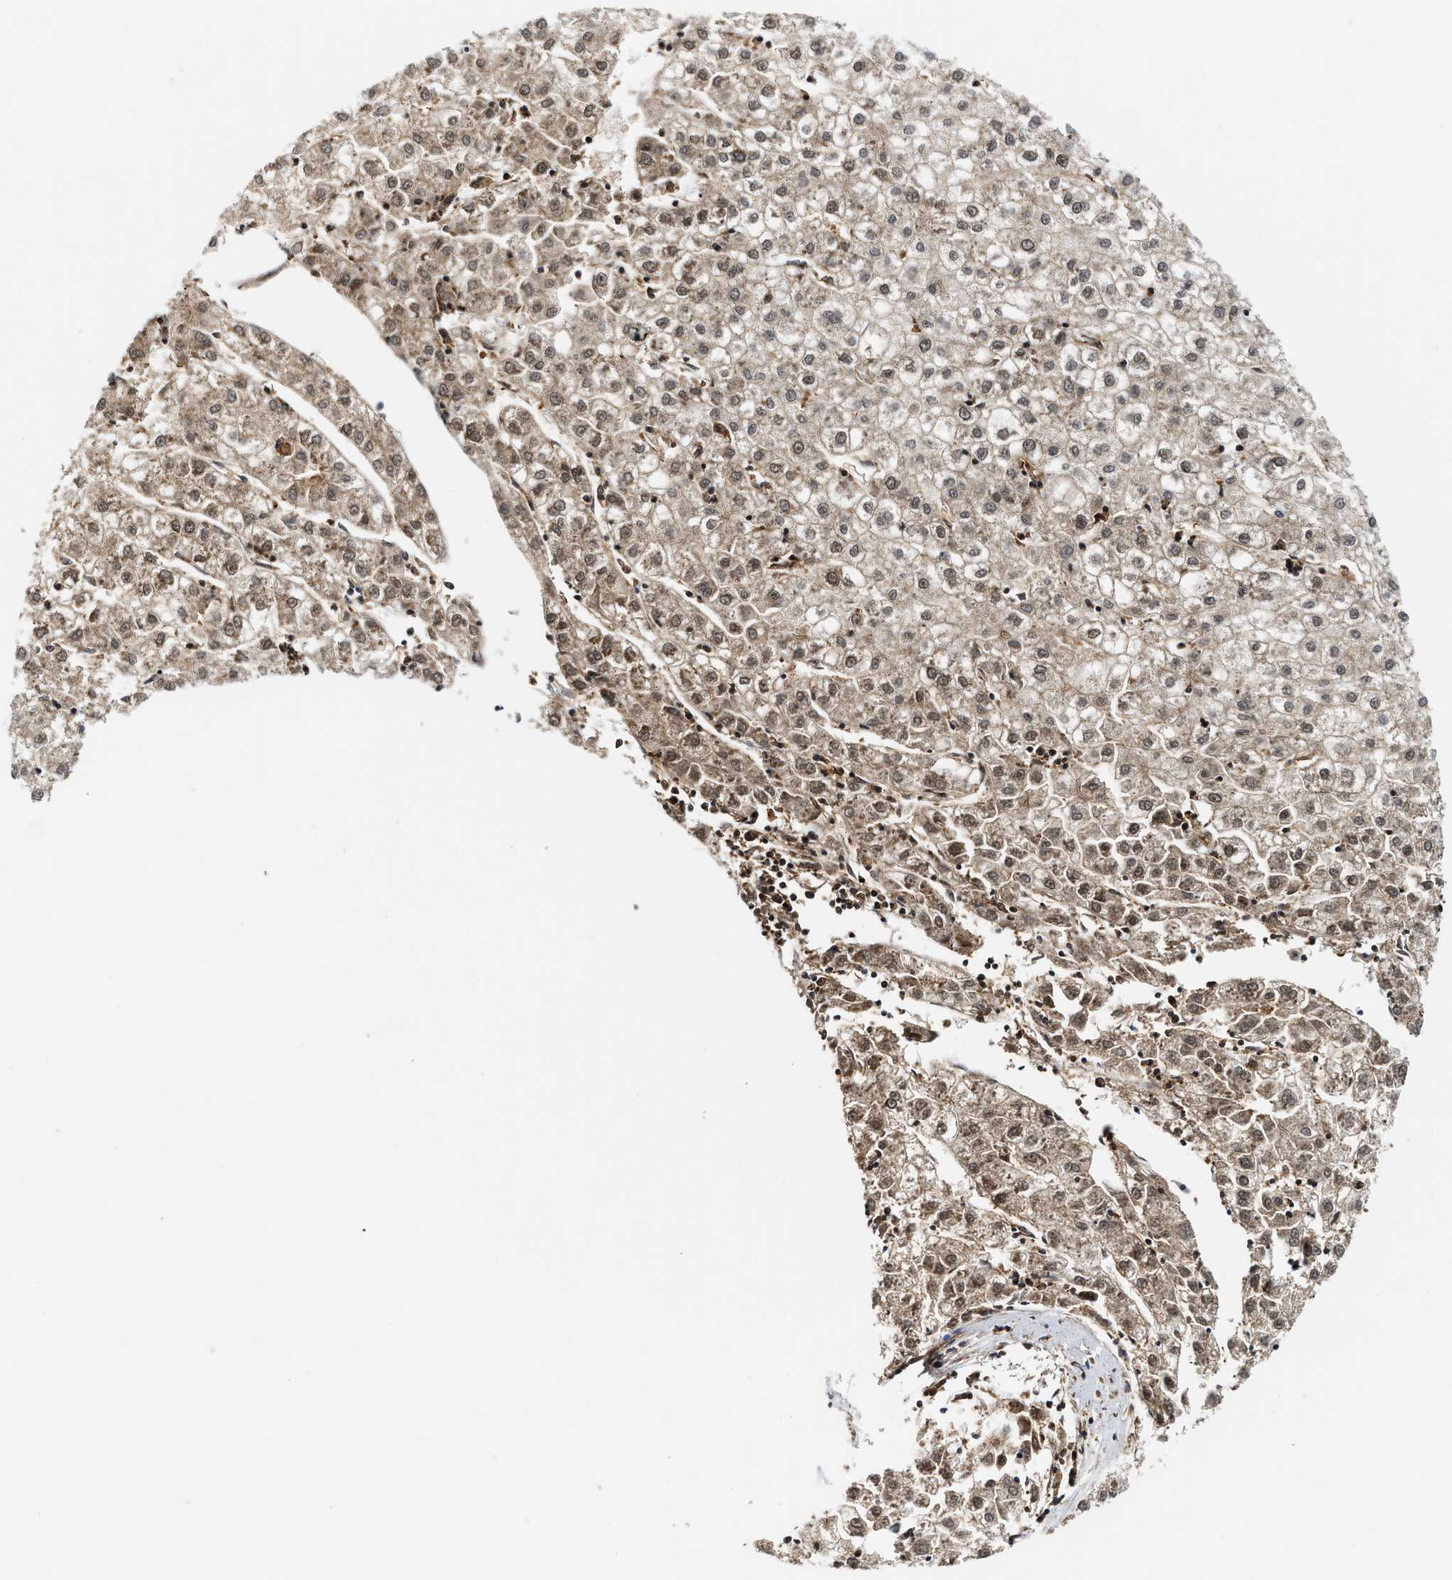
{"staining": {"intensity": "weak", "quantity": ">75%", "location": "cytoplasmic/membranous,nuclear"}, "tissue": "liver cancer", "cell_type": "Tumor cells", "image_type": "cancer", "snomed": [{"axis": "morphology", "description": "Carcinoma, Hepatocellular, NOS"}, {"axis": "topography", "description": "Liver"}], "caption": "IHC (DAB) staining of hepatocellular carcinoma (liver) reveals weak cytoplasmic/membranous and nuclear protein staining in approximately >75% of tumor cells.", "gene": "MDM2", "patient": {"sex": "male", "age": 72}}